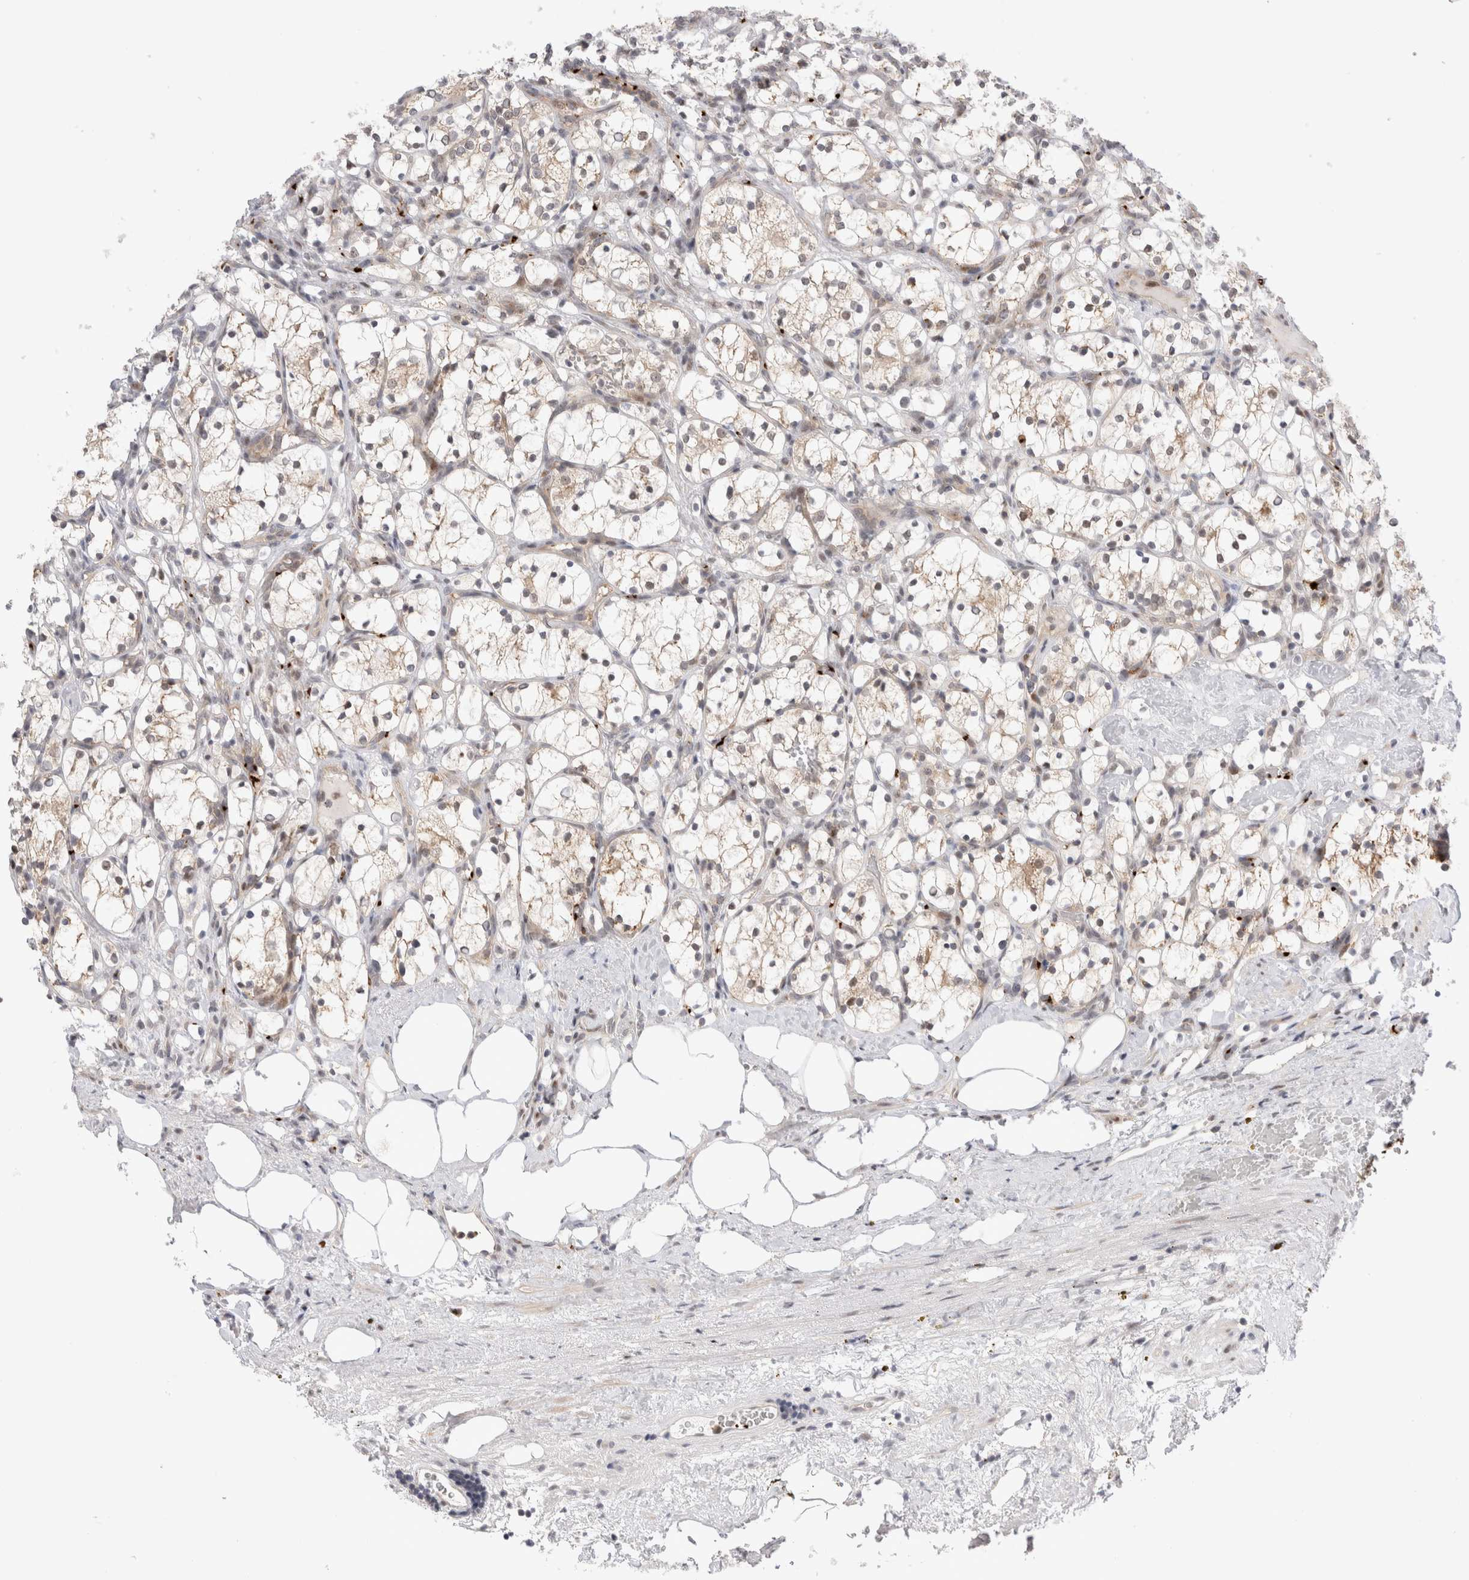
{"staining": {"intensity": "weak", "quantity": "<25%", "location": "cytoplasmic/membranous"}, "tissue": "renal cancer", "cell_type": "Tumor cells", "image_type": "cancer", "snomed": [{"axis": "morphology", "description": "Adenocarcinoma, NOS"}, {"axis": "topography", "description": "Kidney"}], "caption": "Protein analysis of renal adenocarcinoma shows no significant positivity in tumor cells. (DAB (3,3'-diaminobenzidine) immunohistochemistry (IHC) visualized using brightfield microscopy, high magnification).", "gene": "VPS28", "patient": {"sex": "female", "age": 69}}